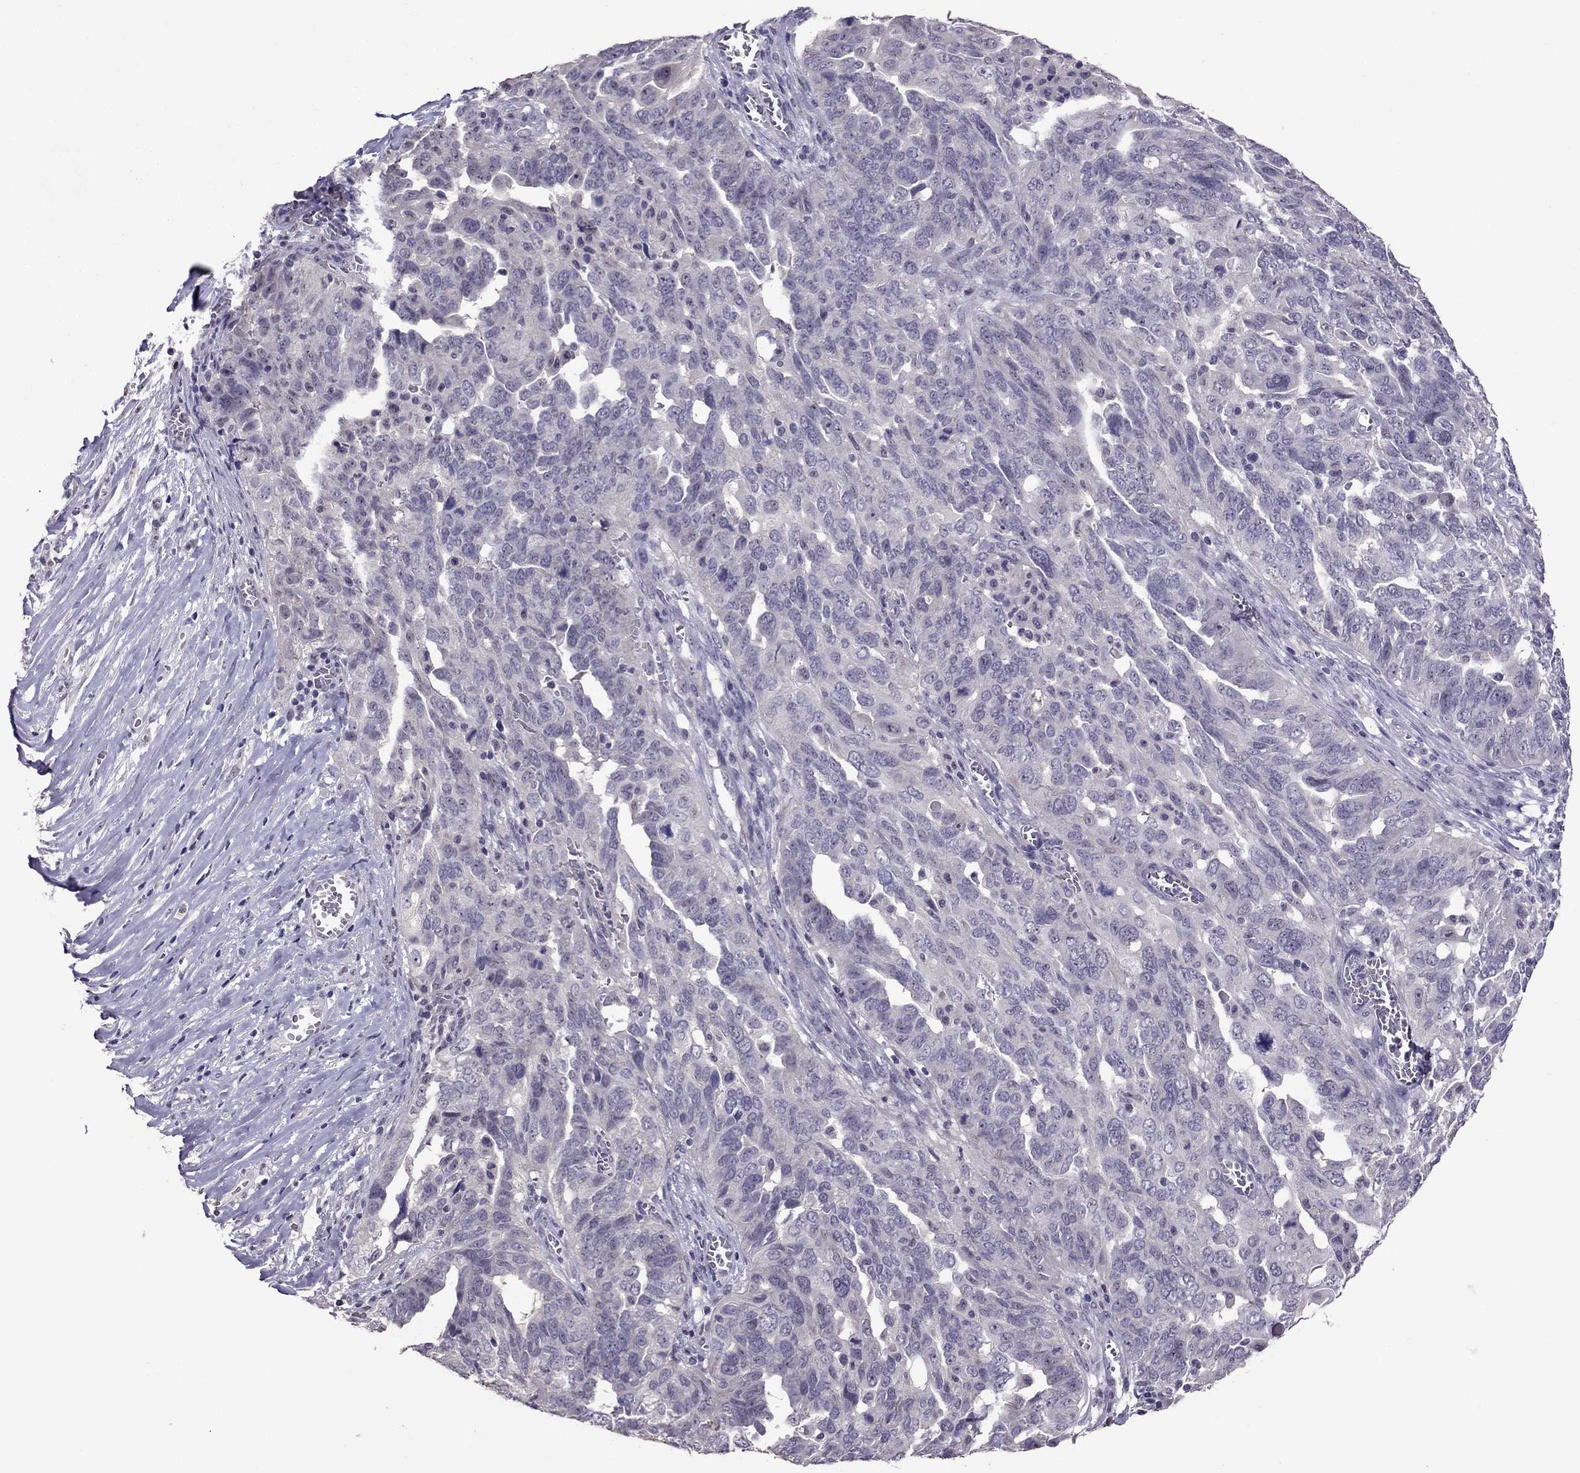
{"staining": {"intensity": "negative", "quantity": "none", "location": "none"}, "tissue": "ovarian cancer", "cell_type": "Tumor cells", "image_type": "cancer", "snomed": [{"axis": "morphology", "description": "Carcinoma, endometroid"}, {"axis": "topography", "description": "Soft tissue"}, {"axis": "topography", "description": "Ovary"}], "caption": "Immunohistochemistry (IHC) image of ovarian endometroid carcinoma stained for a protein (brown), which demonstrates no staining in tumor cells.", "gene": "LRRC46", "patient": {"sex": "female", "age": 52}}